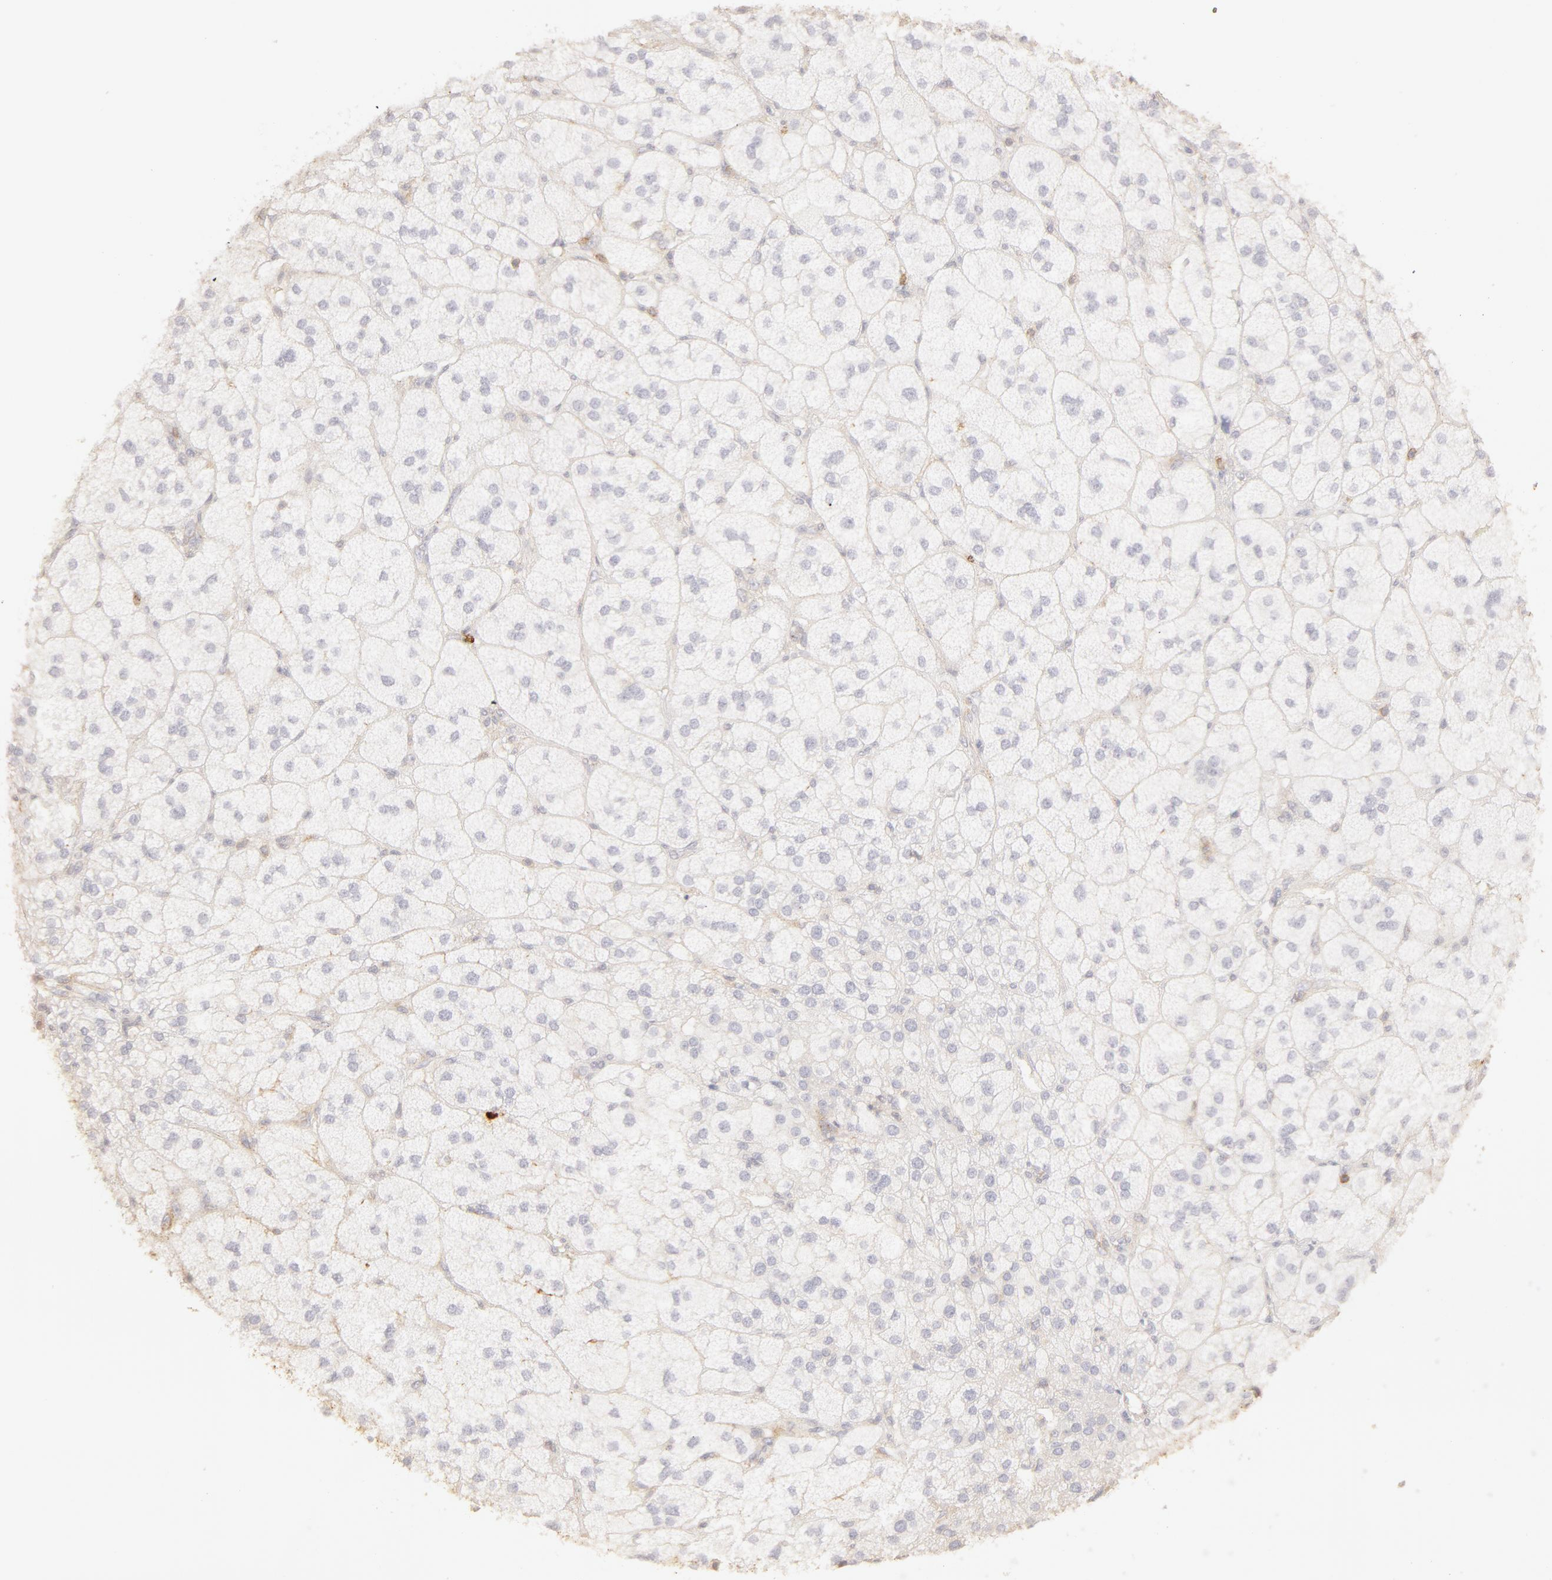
{"staining": {"intensity": "negative", "quantity": "none", "location": "none"}, "tissue": "adrenal gland", "cell_type": "Glandular cells", "image_type": "normal", "snomed": [{"axis": "morphology", "description": "Normal tissue, NOS"}, {"axis": "topography", "description": "Adrenal gland"}], "caption": "Immunohistochemistry (IHC) of unremarkable adrenal gland reveals no staining in glandular cells. (DAB immunohistochemistry (IHC), high magnification).", "gene": "C1R", "patient": {"sex": "female", "age": 60}}